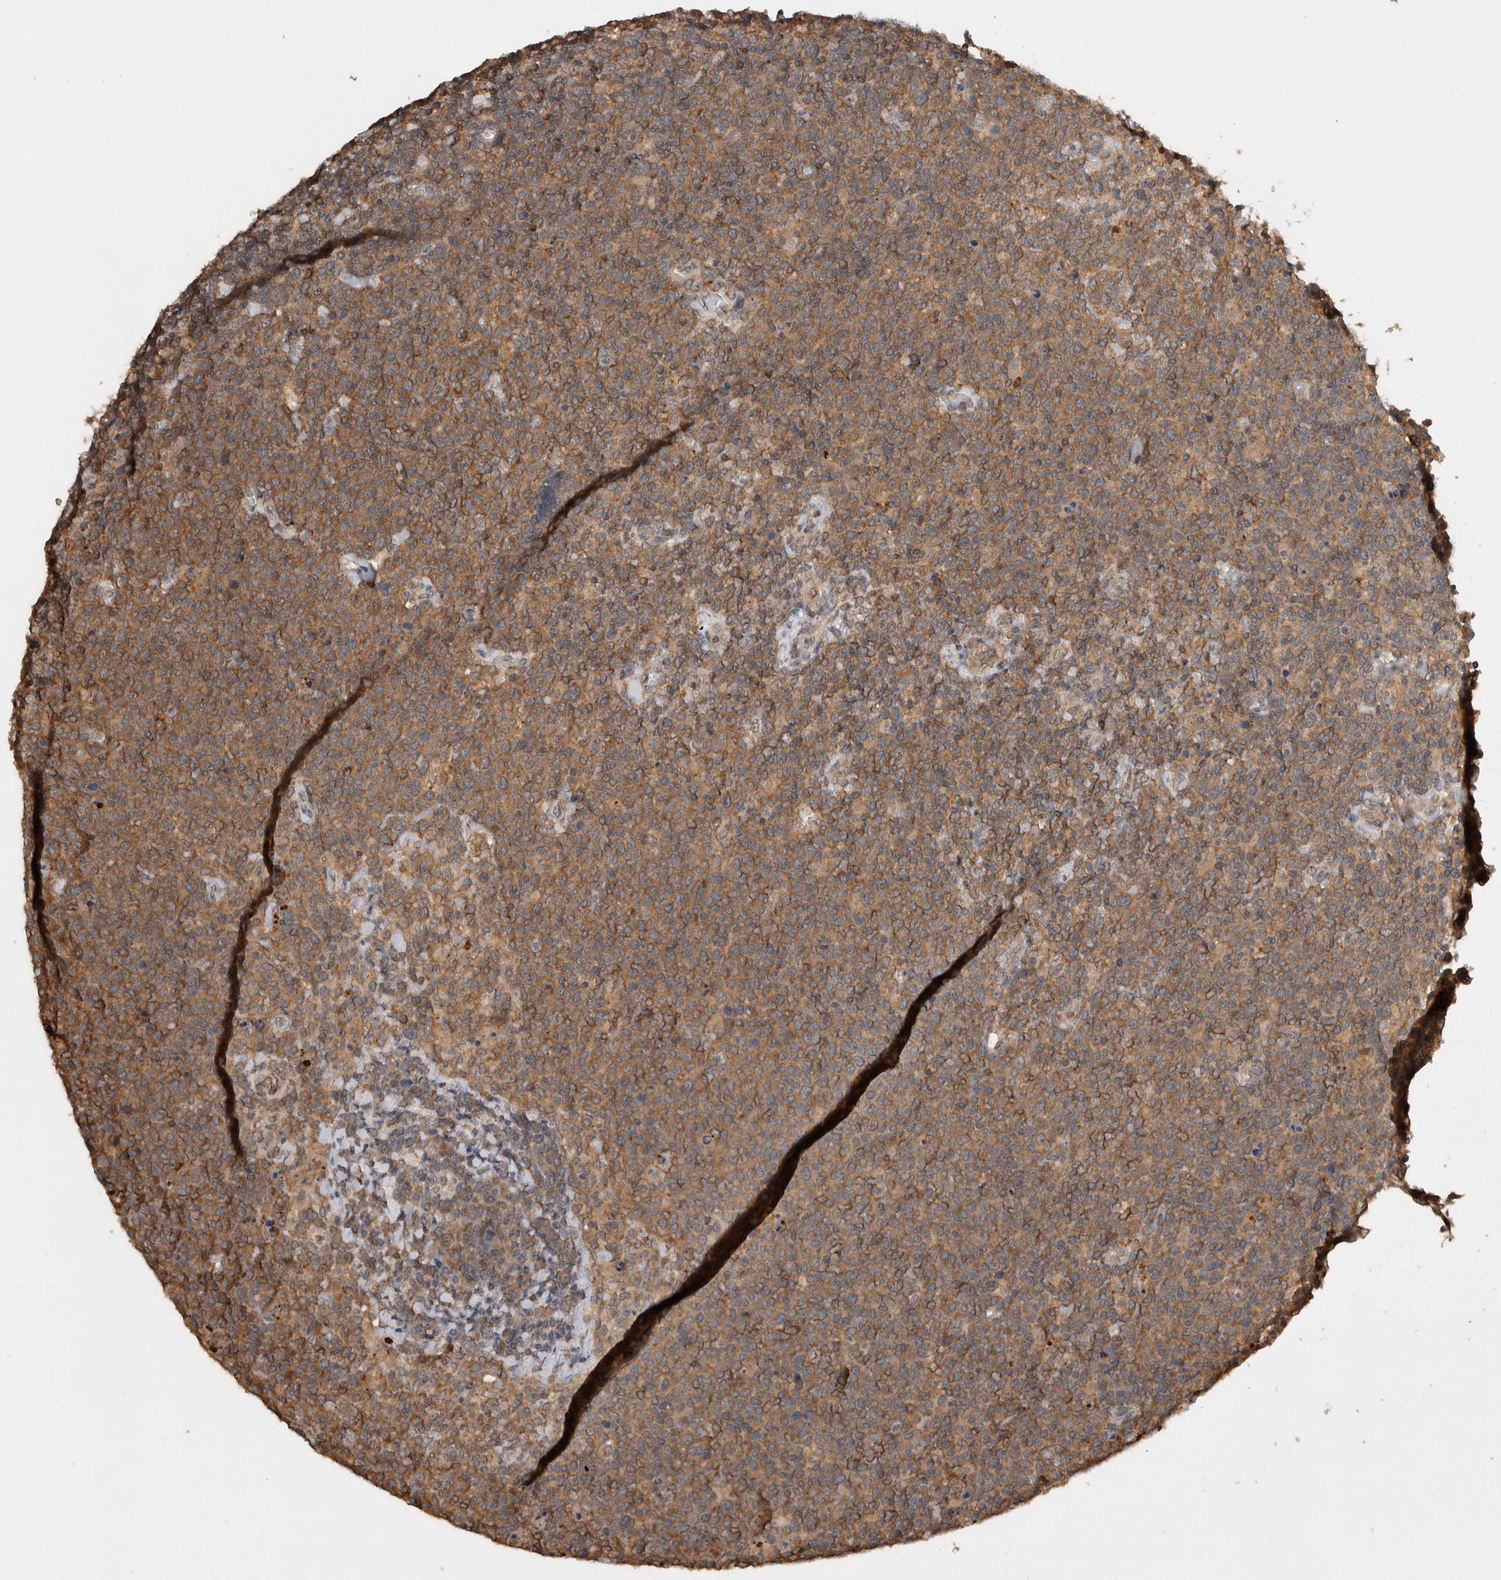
{"staining": {"intensity": "moderate", "quantity": ">75%", "location": "cytoplasmic/membranous"}, "tissue": "lymphoma", "cell_type": "Tumor cells", "image_type": "cancer", "snomed": [{"axis": "morphology", "description": "Malignant lymphoma, non-Hodgkin's type, High grade"}, {"axis": "topography", "description": "Lymph node"}], "caption": "IHC image of neoplastic tissue: lymphoma stained using IHC exhibits medium levels of moderate protein expression localized specifically in the cytoplasmic/membranous of tumor cells, appearing as a cytoplasmic/membranous brown color.", "gene": "DVL2", "patient": {"sex": "male", "age": 61}}